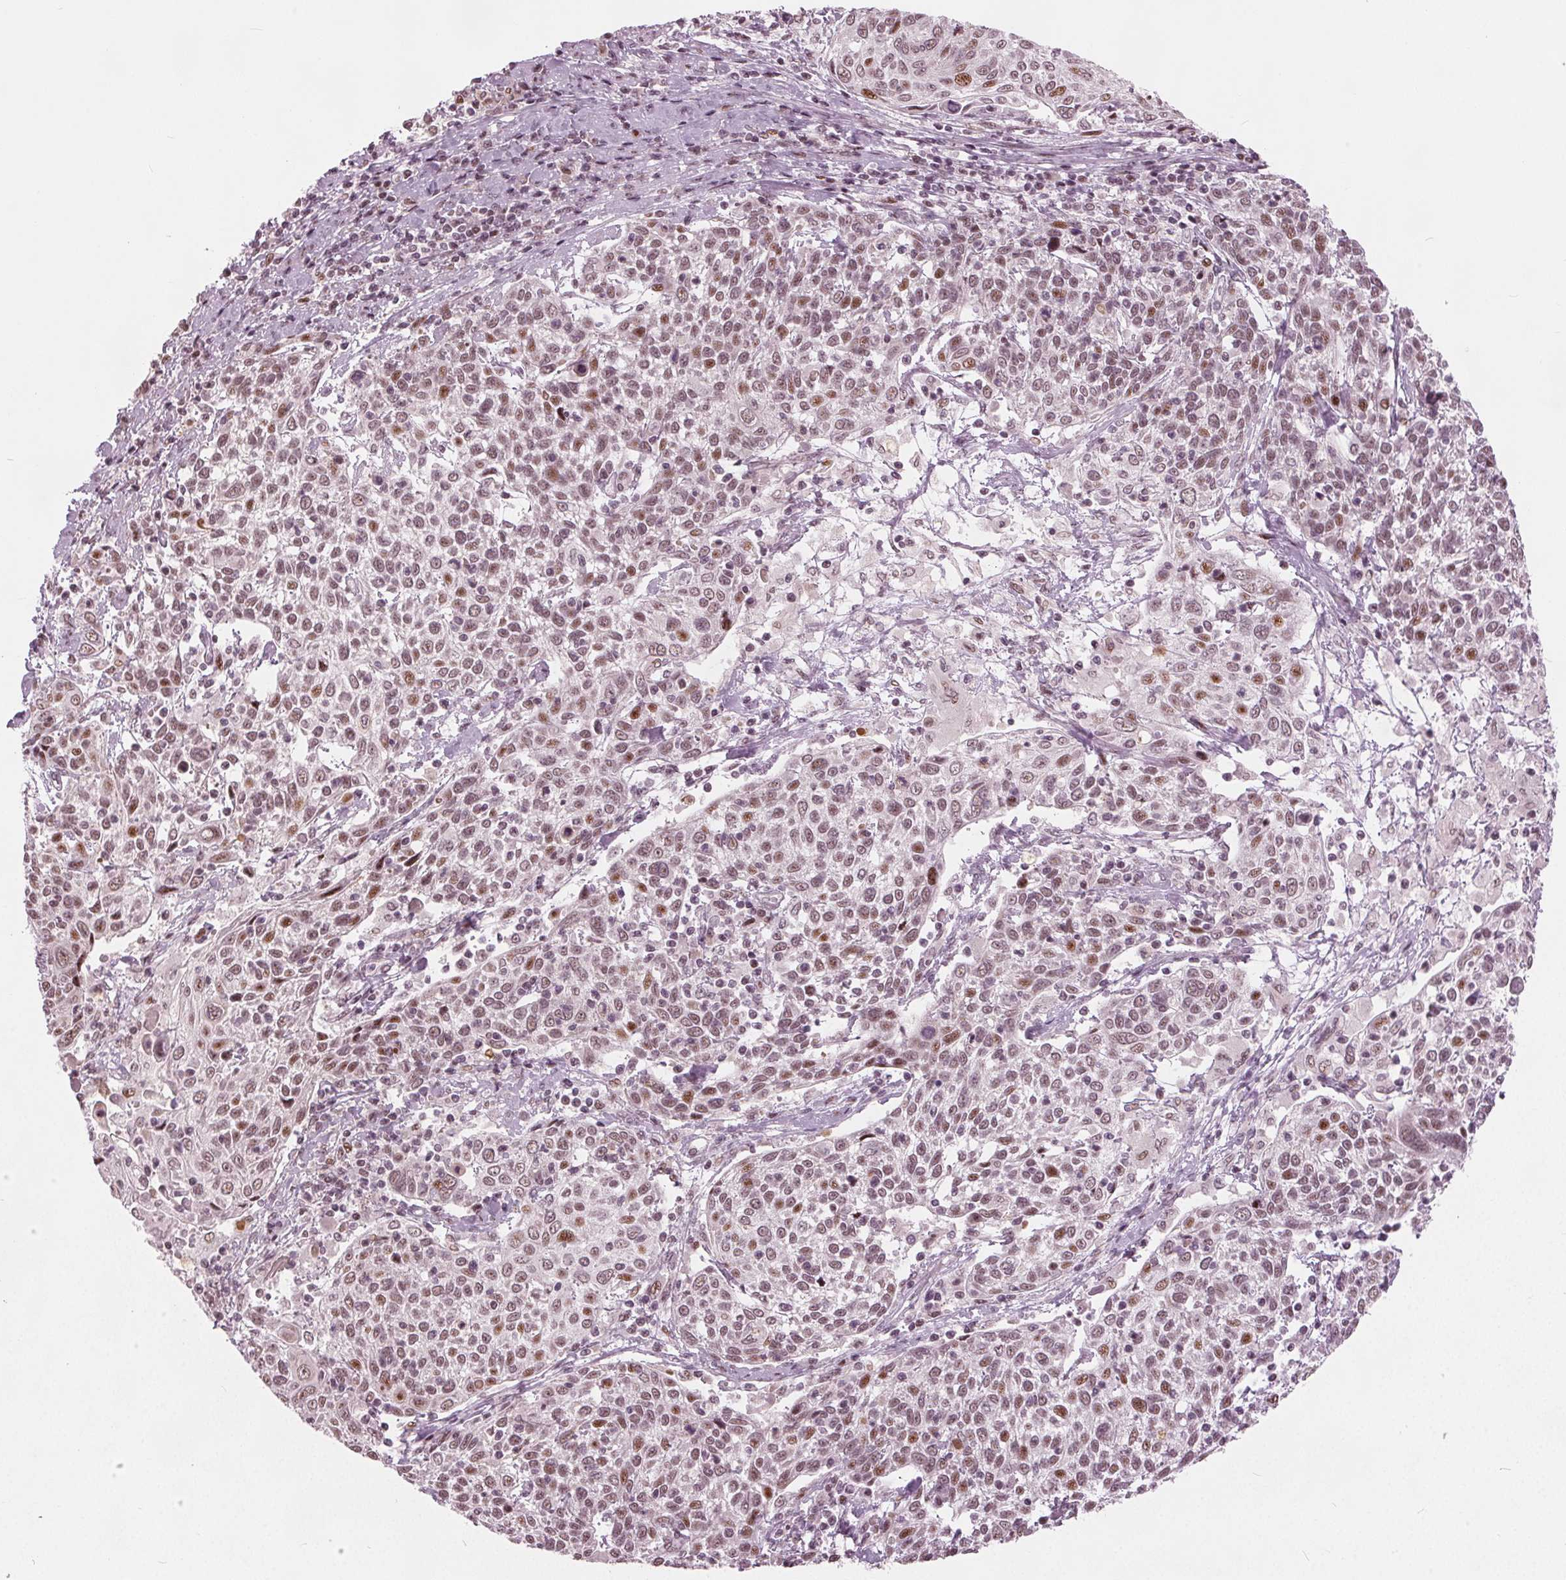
{"staining": {"intensity": "moderate", "quantity": ">75%", "location": "nuclear"}, "tissue": "cervical cancer", "cell_type": "Tumor cells", "image_type": "cancer", "snomed": [{"axis": "morphology", "description": "Squamous cell carcinoma, NOS"}, {"axis": "topography", "description": "Cervix"}], "caption": "Immunohistochemical staining of human squamous cell carcinoma (cervical) reveals moderate nuclear protein expression in approximately >75% of tumor cells.", "gene": "TTC34", "patient": {"sex": "female", "age": 61}}